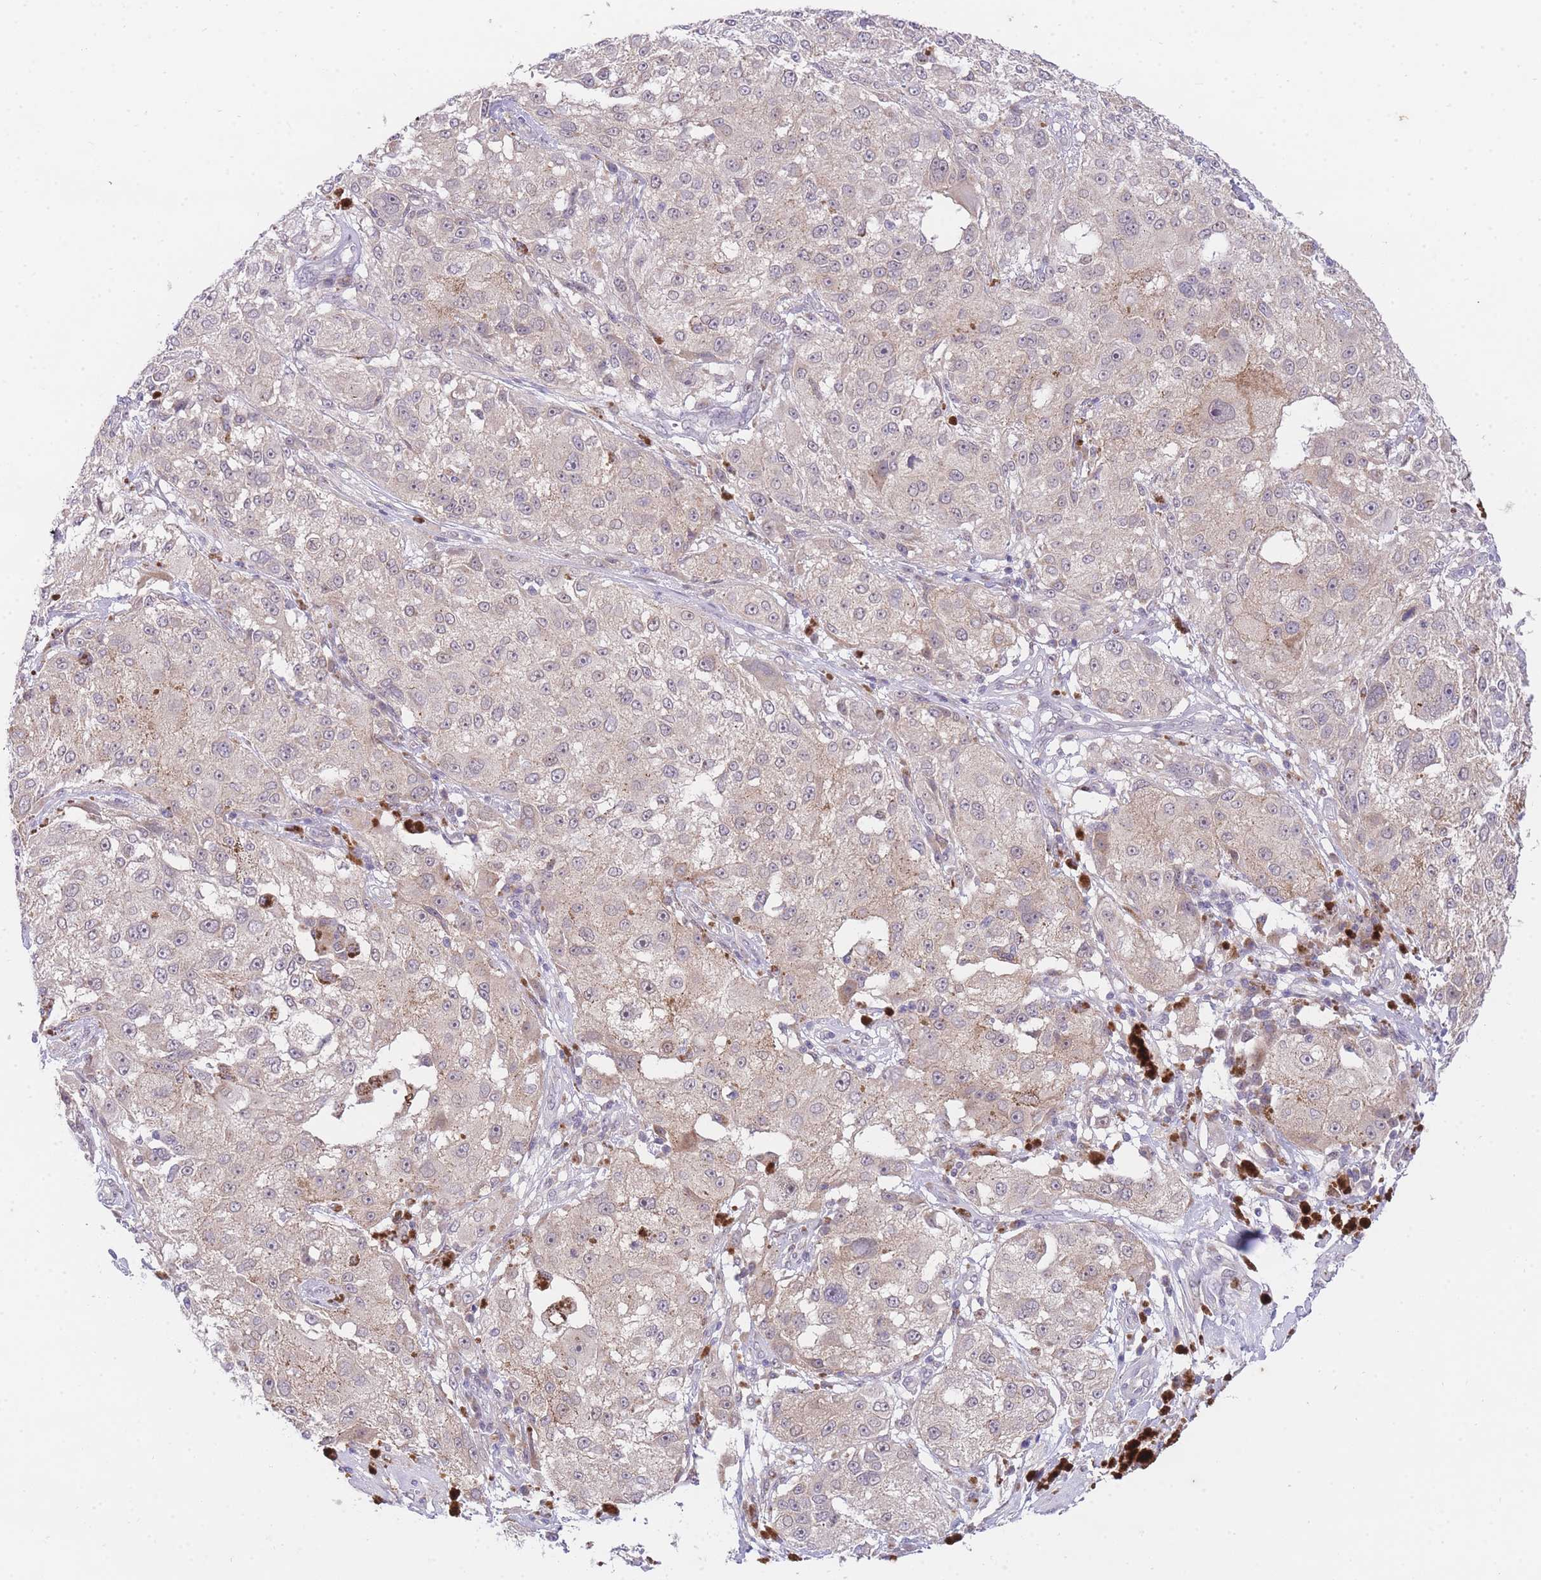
{"staining": {"intensity": "weak", "quantity": ">75%", "location": "cytoplasmic/membranous"}, "tissue": "melanoma", "cell_type": "Tumor cells", "image_type": "cancer", "snomed": [{"axis": "morphology", "description": "Necrosis, NOS"}, {"axis": "morphology", "description": "Malignant melanoma, NOS"}, {"axis": "topography", "description": "Skin"}], "caption": "There is low levels of weak cytoplasmic/membranous staining in tumor cells of malignant melanoma, as demonstrated by immunohistochemical staining (brown color).", "gene": "SLC25A33", "patient": {"sex": "female", "age": 87}}